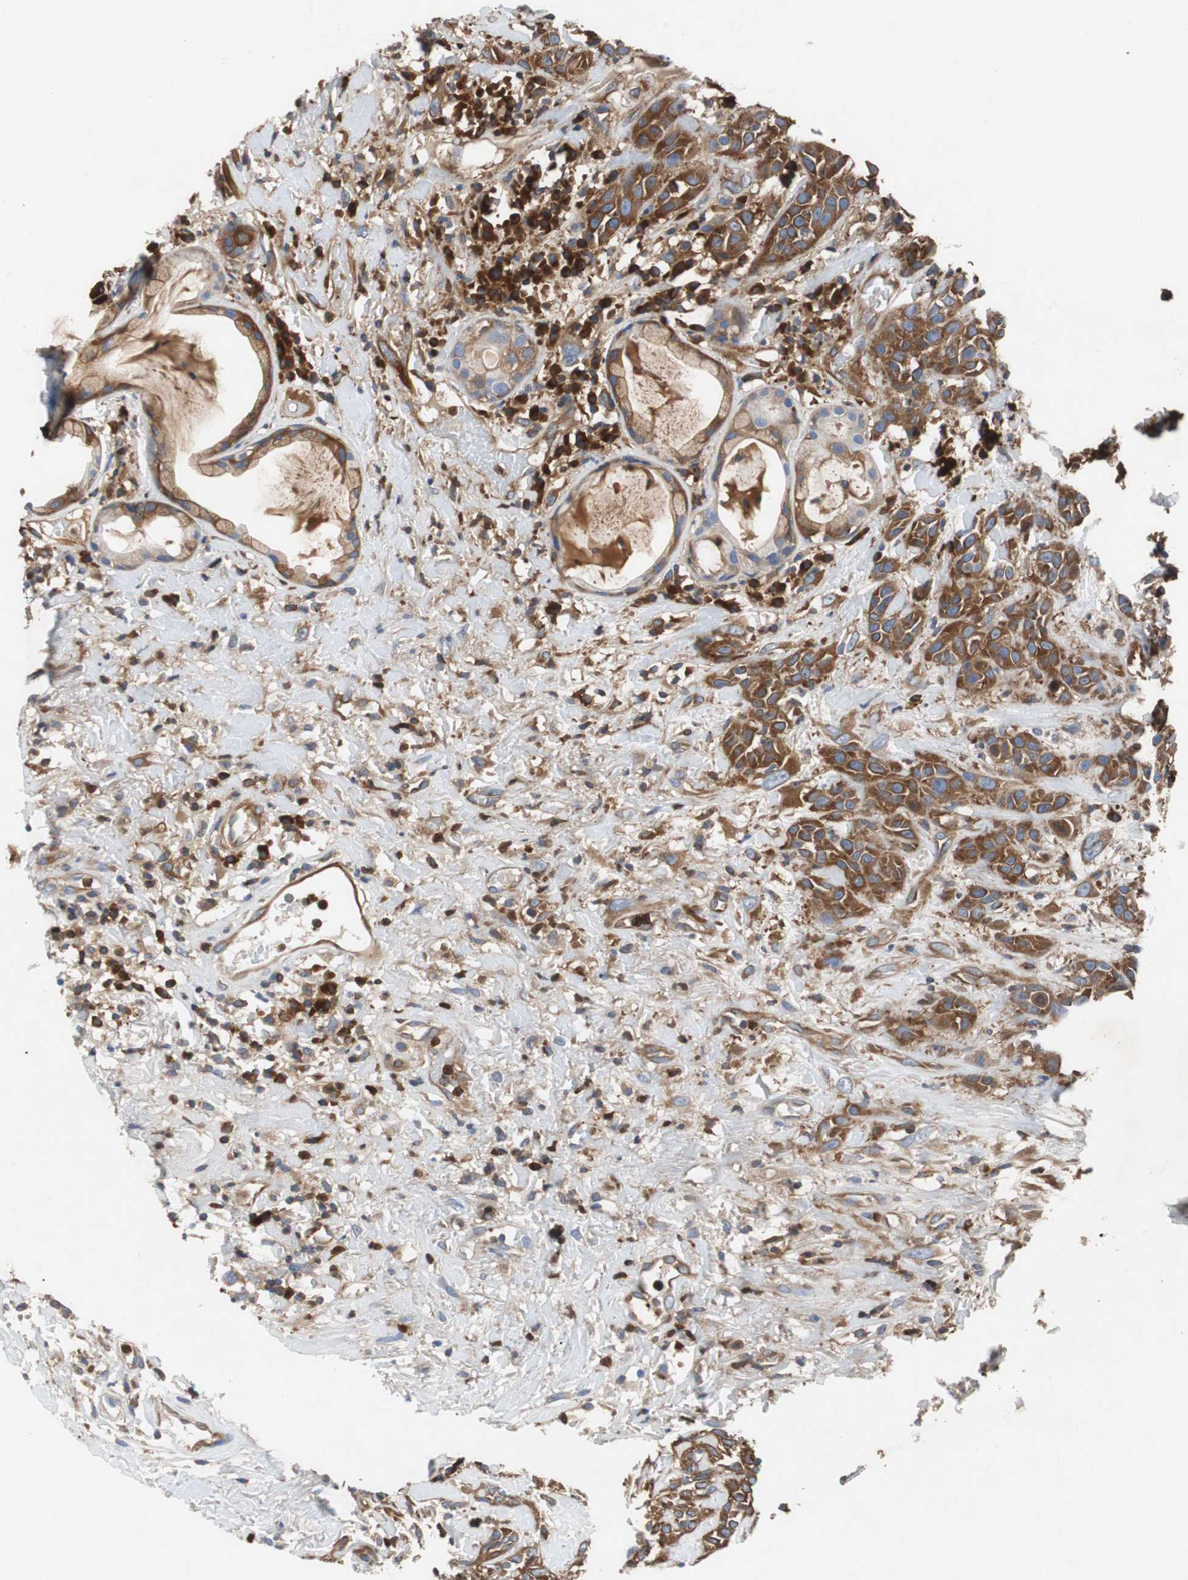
{"staining": {"intensity": "strong", "quantity": ">75%", "location": "cytoplasmic/membranous"}, "tissue": "head and neck cancer", "cell_type": "Tumor cells", "image_type": "cancer", "snomed": [{"axis": "morphology", "description": "Squamous cell carcinoma, NOS"}, {"axis": "topography", "description": "Head-Neck"}], "caption": "This is an image of IHC staining of head and neck squamous cell carcinoma, which shows strong expression in the cytoplasmic/membranous of tumor cells.", "gene": "GYS1", "patient": {"sex": "male", "age": 62}}